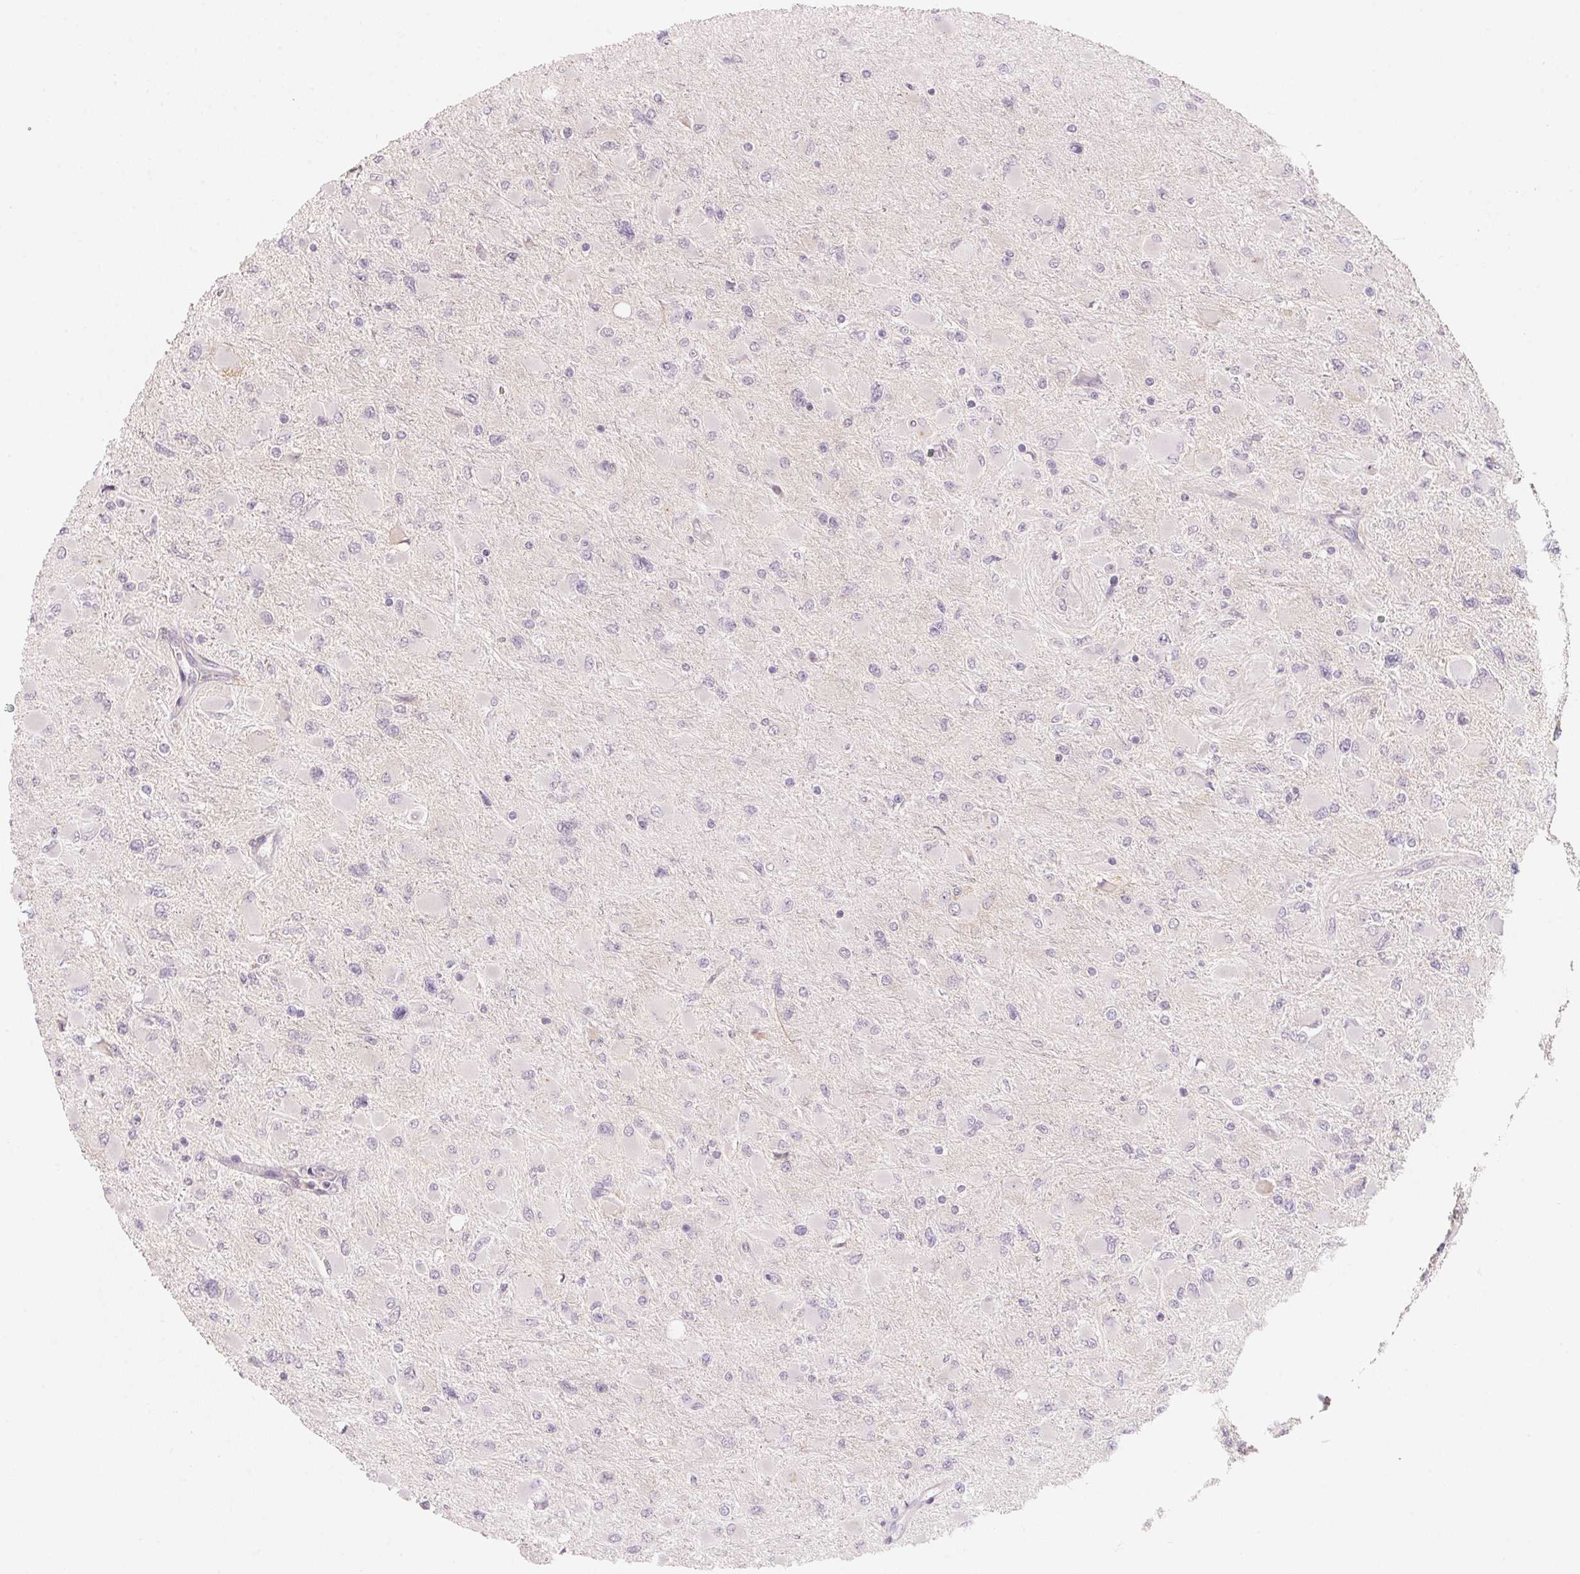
{"staining": {"intensity": "negative", "quantity": "none", "location": "none"}, "tissue": "glioma", "cell_type": "Tumor cells", "image_type": "cancer", "snomed": [{"axis": "morphology", "description": "Glioma, malignant, High grade"}, {"axis": "topography", "description": "Cerebral cortex"}], "caption": "Immunohistochemistry of high-grade glioma (malignant) shows no positivity in tumor cells.", "gene": "ANKRD31", "patient": {"sex": "female", "age": 36}}